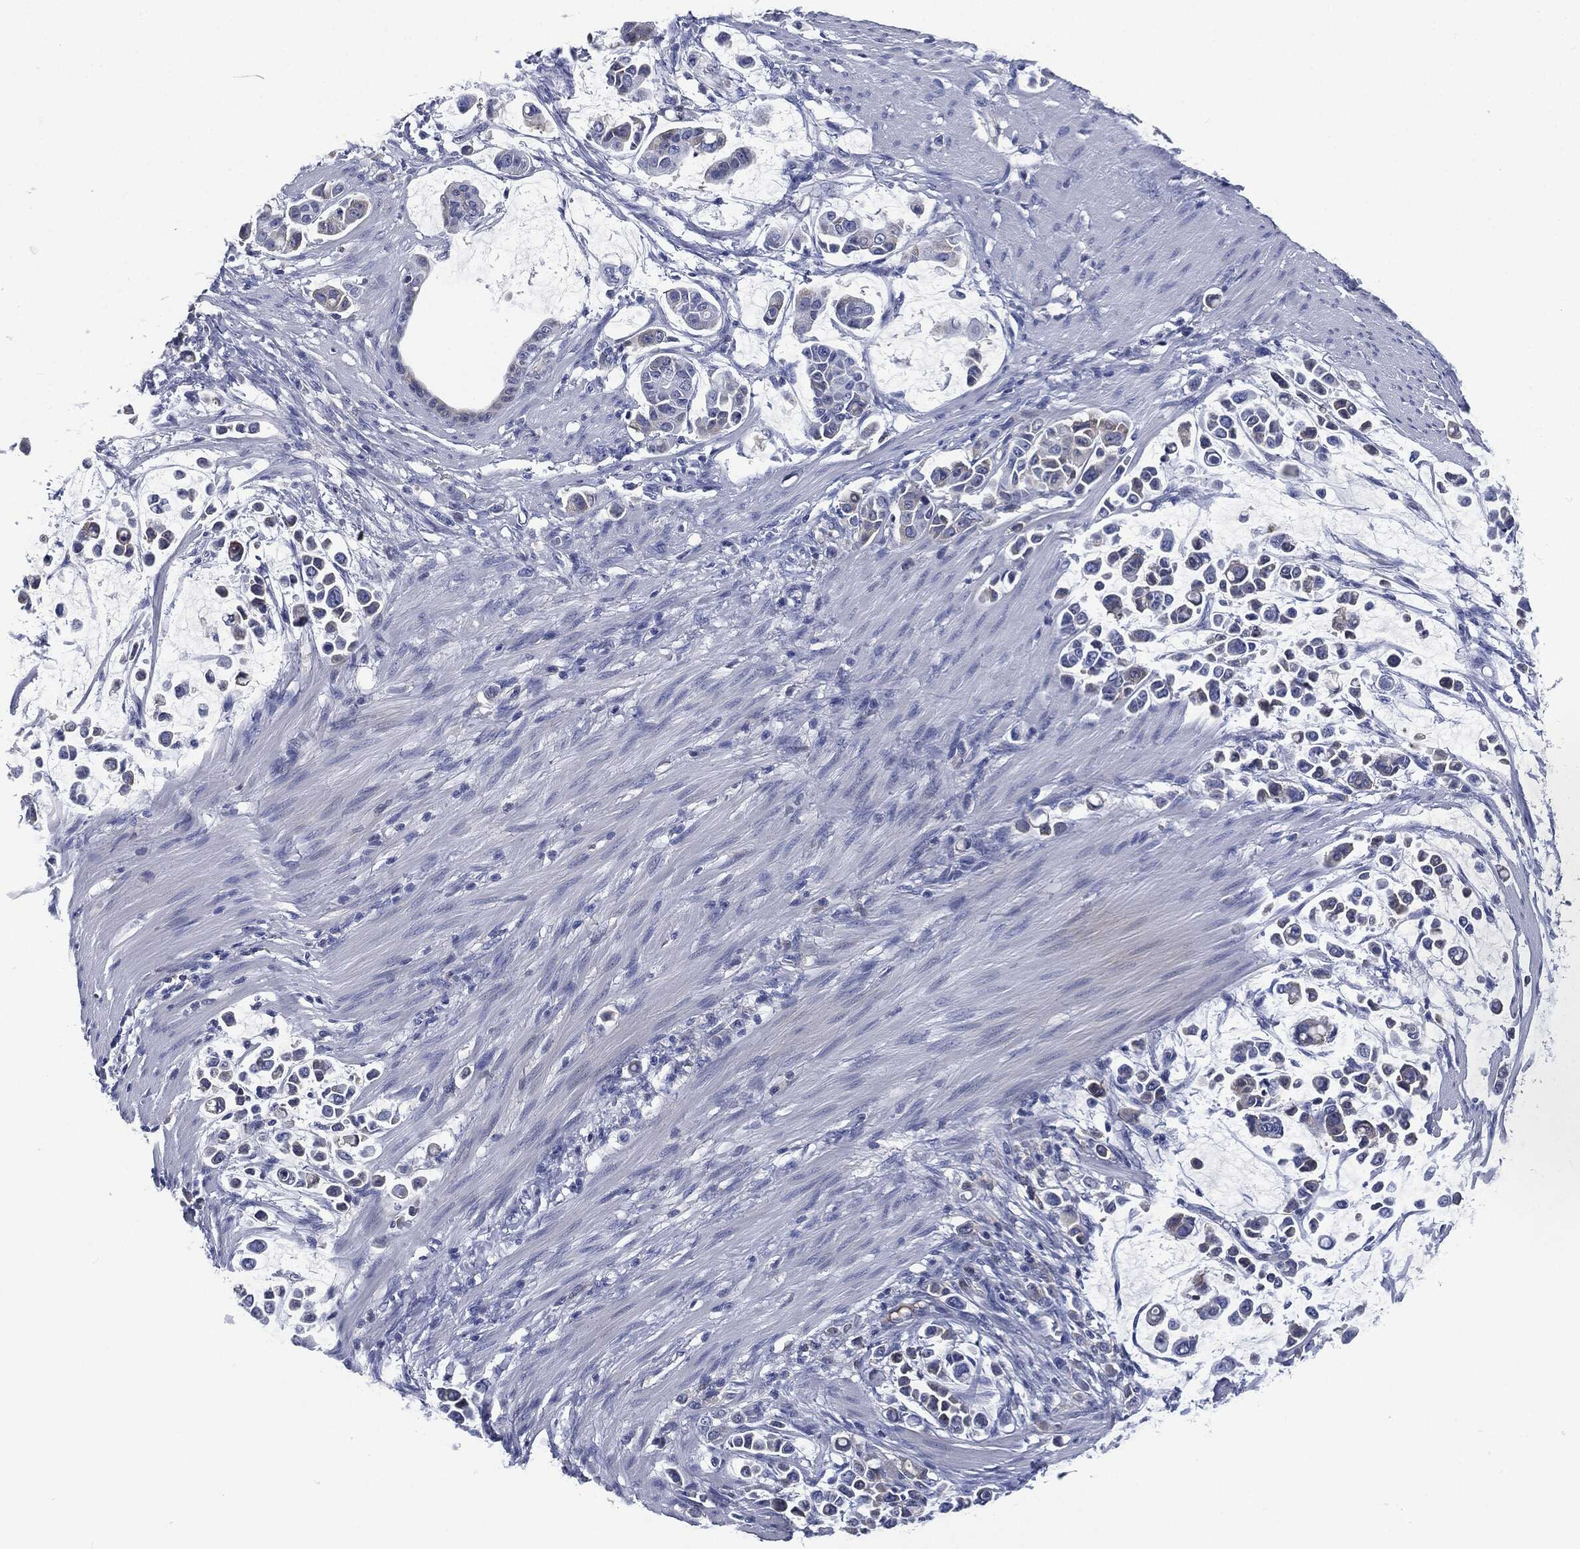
{"staining": {"intensity": "negative", "quantity": "none", "location": "none"}, "tissue": "stomach cancer", "cell_type": "Tumor cells", "image_type": "cancer", "snomed": [{"axis": "morphology", "description": "Adenocarcinoma, NOS"}, {"axis": "topography", "description": "Stomach"}], "caption": "A high-resolution image shows immunohistochemistry (IHC) staining of stomach cancer, which exhibits no significant expression in tumor cells.", "gene": "SIGLEC7", "patient": {"sex": "male", "age": 82}}